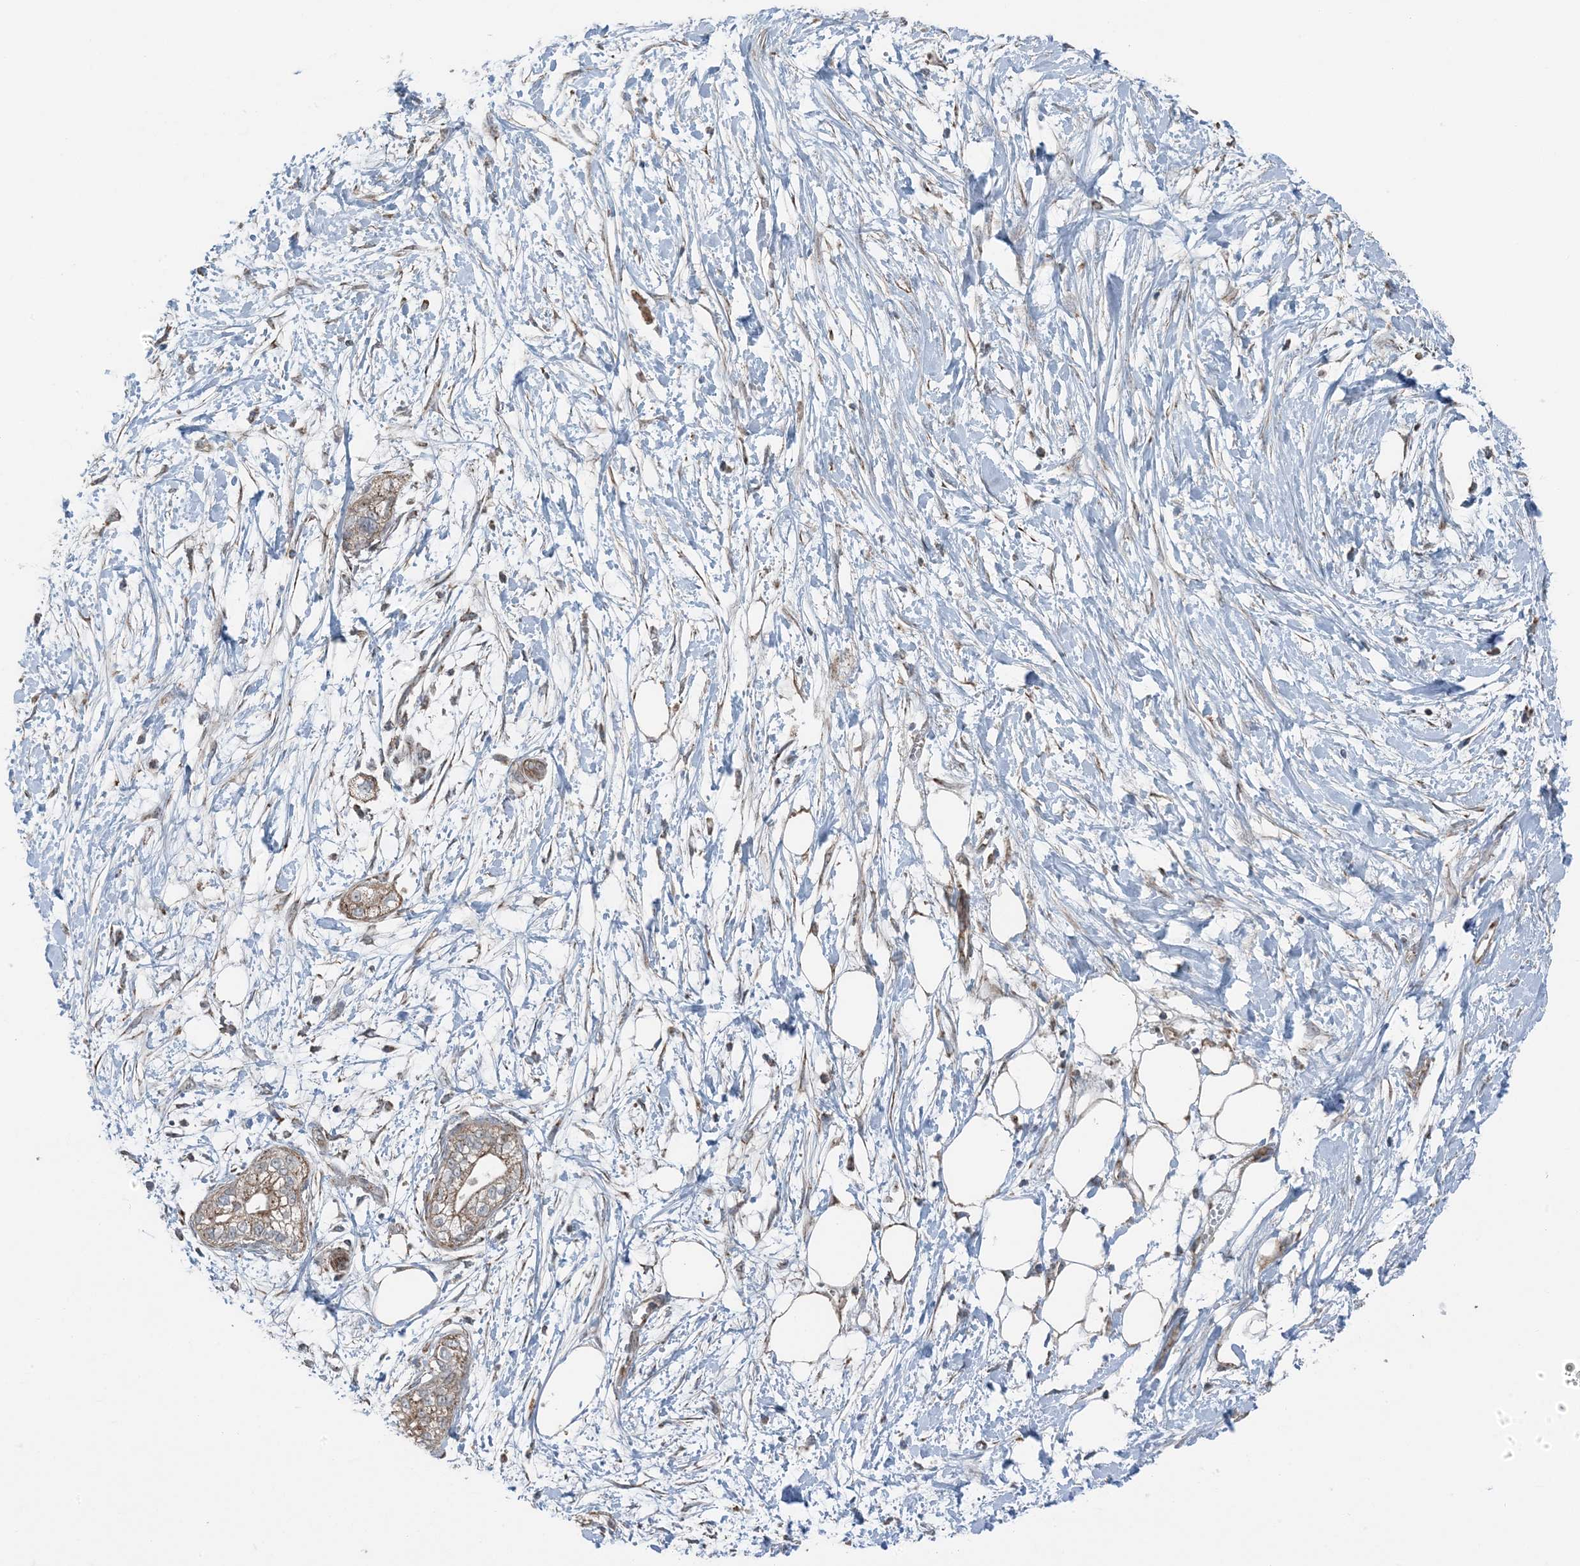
{"staining": {"intensity": "moderate", "quantity": ">75%", "location": "cytoplasmic/membranous"}, "tissue": "pancreatic cancer", "cell_type": "Tumor cells", "image_type": "cancer", "snomed": [{"axis": "morphology", "description": "Adenocarcinoma, NOS"}, {"axis": "topography", "description": "Pancreas"}], "caption": "Human pancreatic cancer stained with a brown dye shows moderate cytoplasmic/membranous positive staining in approximately >75% of tumor cells.", "gene": "PILRB", "patient": {"sex": "male", "age": 68}}